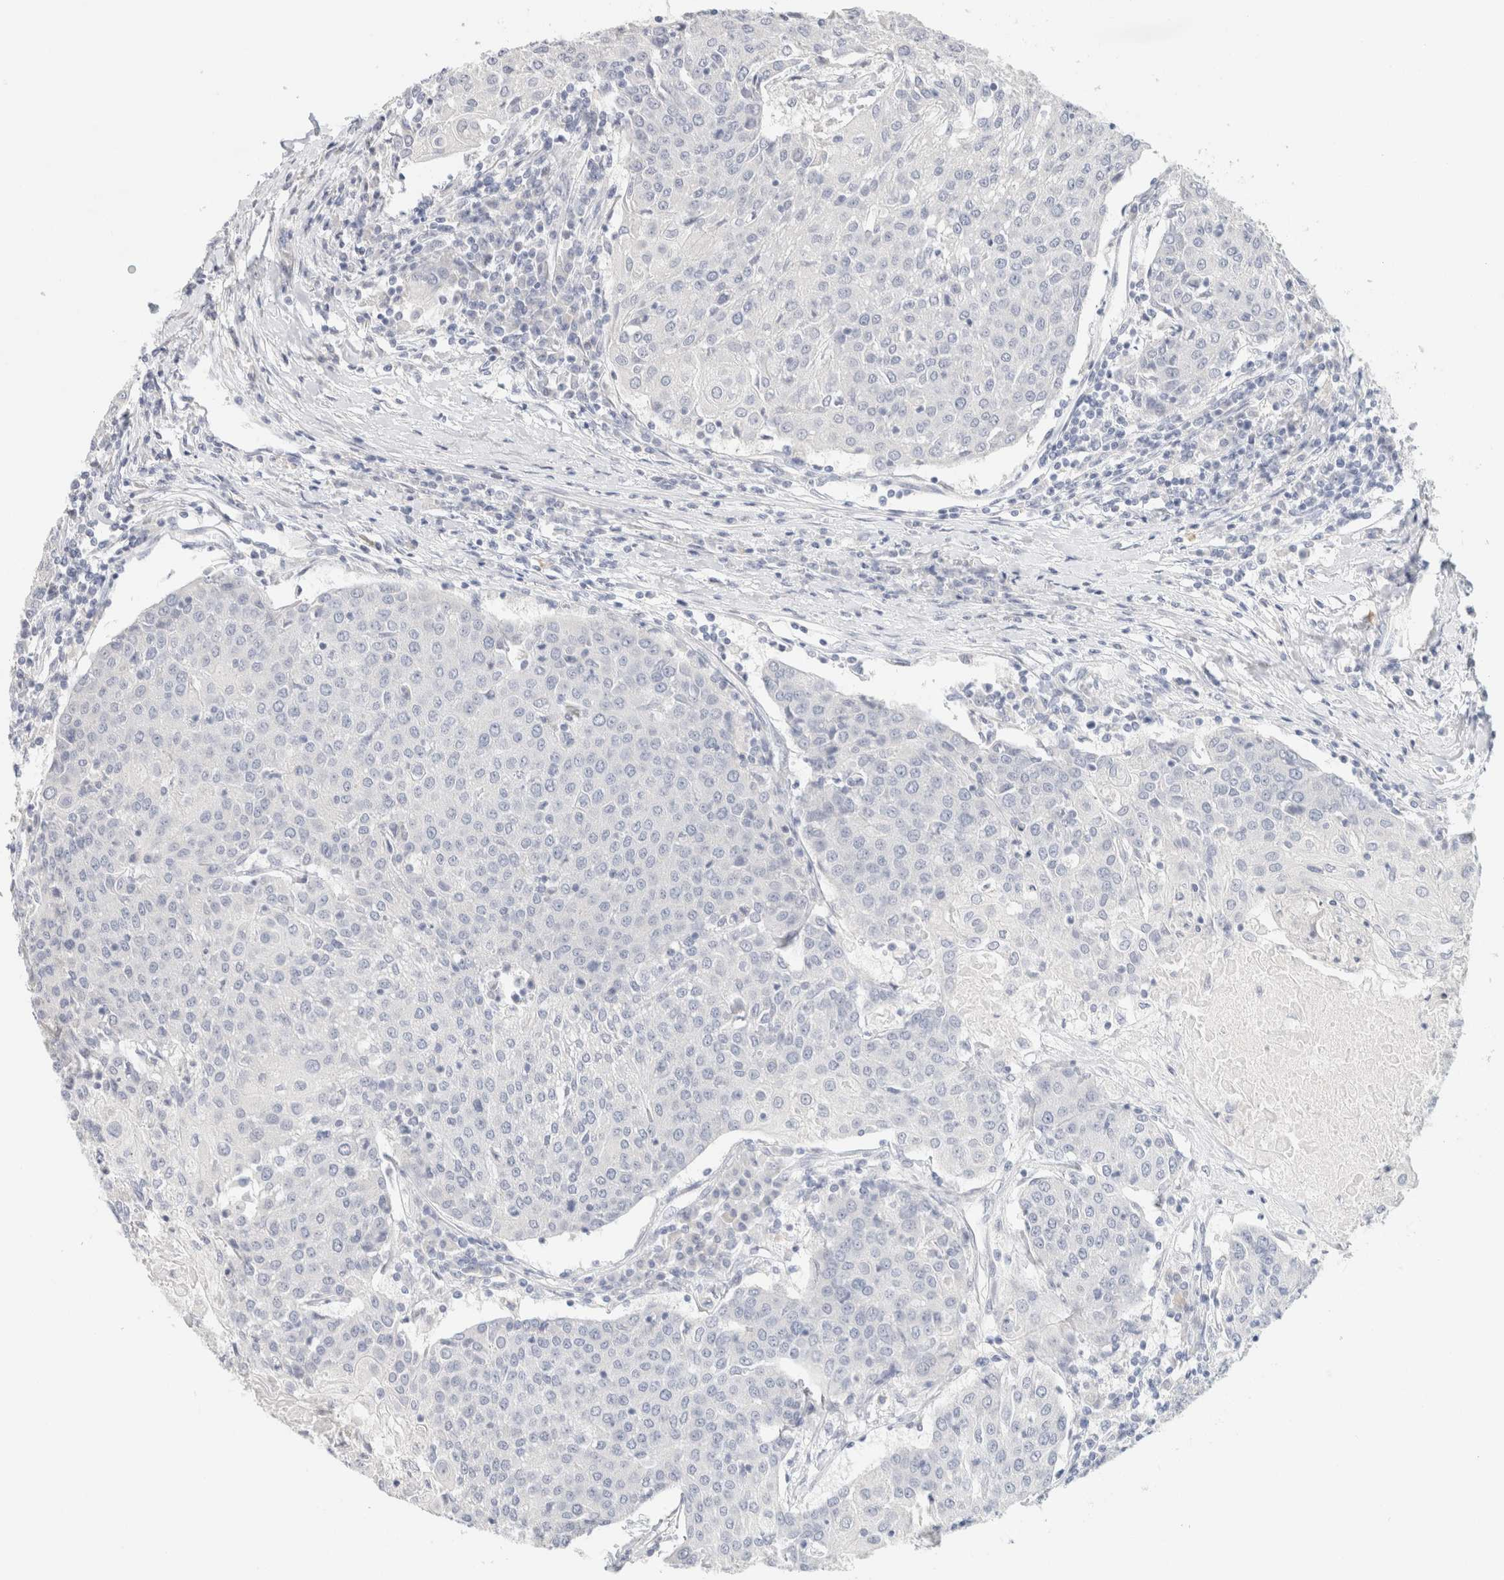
{"staining": {"intensity": "negative", "quantity": "none", "location": "none"}, "tissue": "urothelial cancer", "cell_type": "Tumor cells", "image_type": "cancer", "snomed": [{"axis": "morphology", "description": "Urothelial carcinoma, High grade"}, {"axis": "topography", "description": "Urinary bladder"}], "caption": "High-grade urothelial carcinoma was stained to show a protein in brown. There is no significant staining in tumor cells.", "gene": "NEFM", "patient": {"sex": "female", "age": 85}}